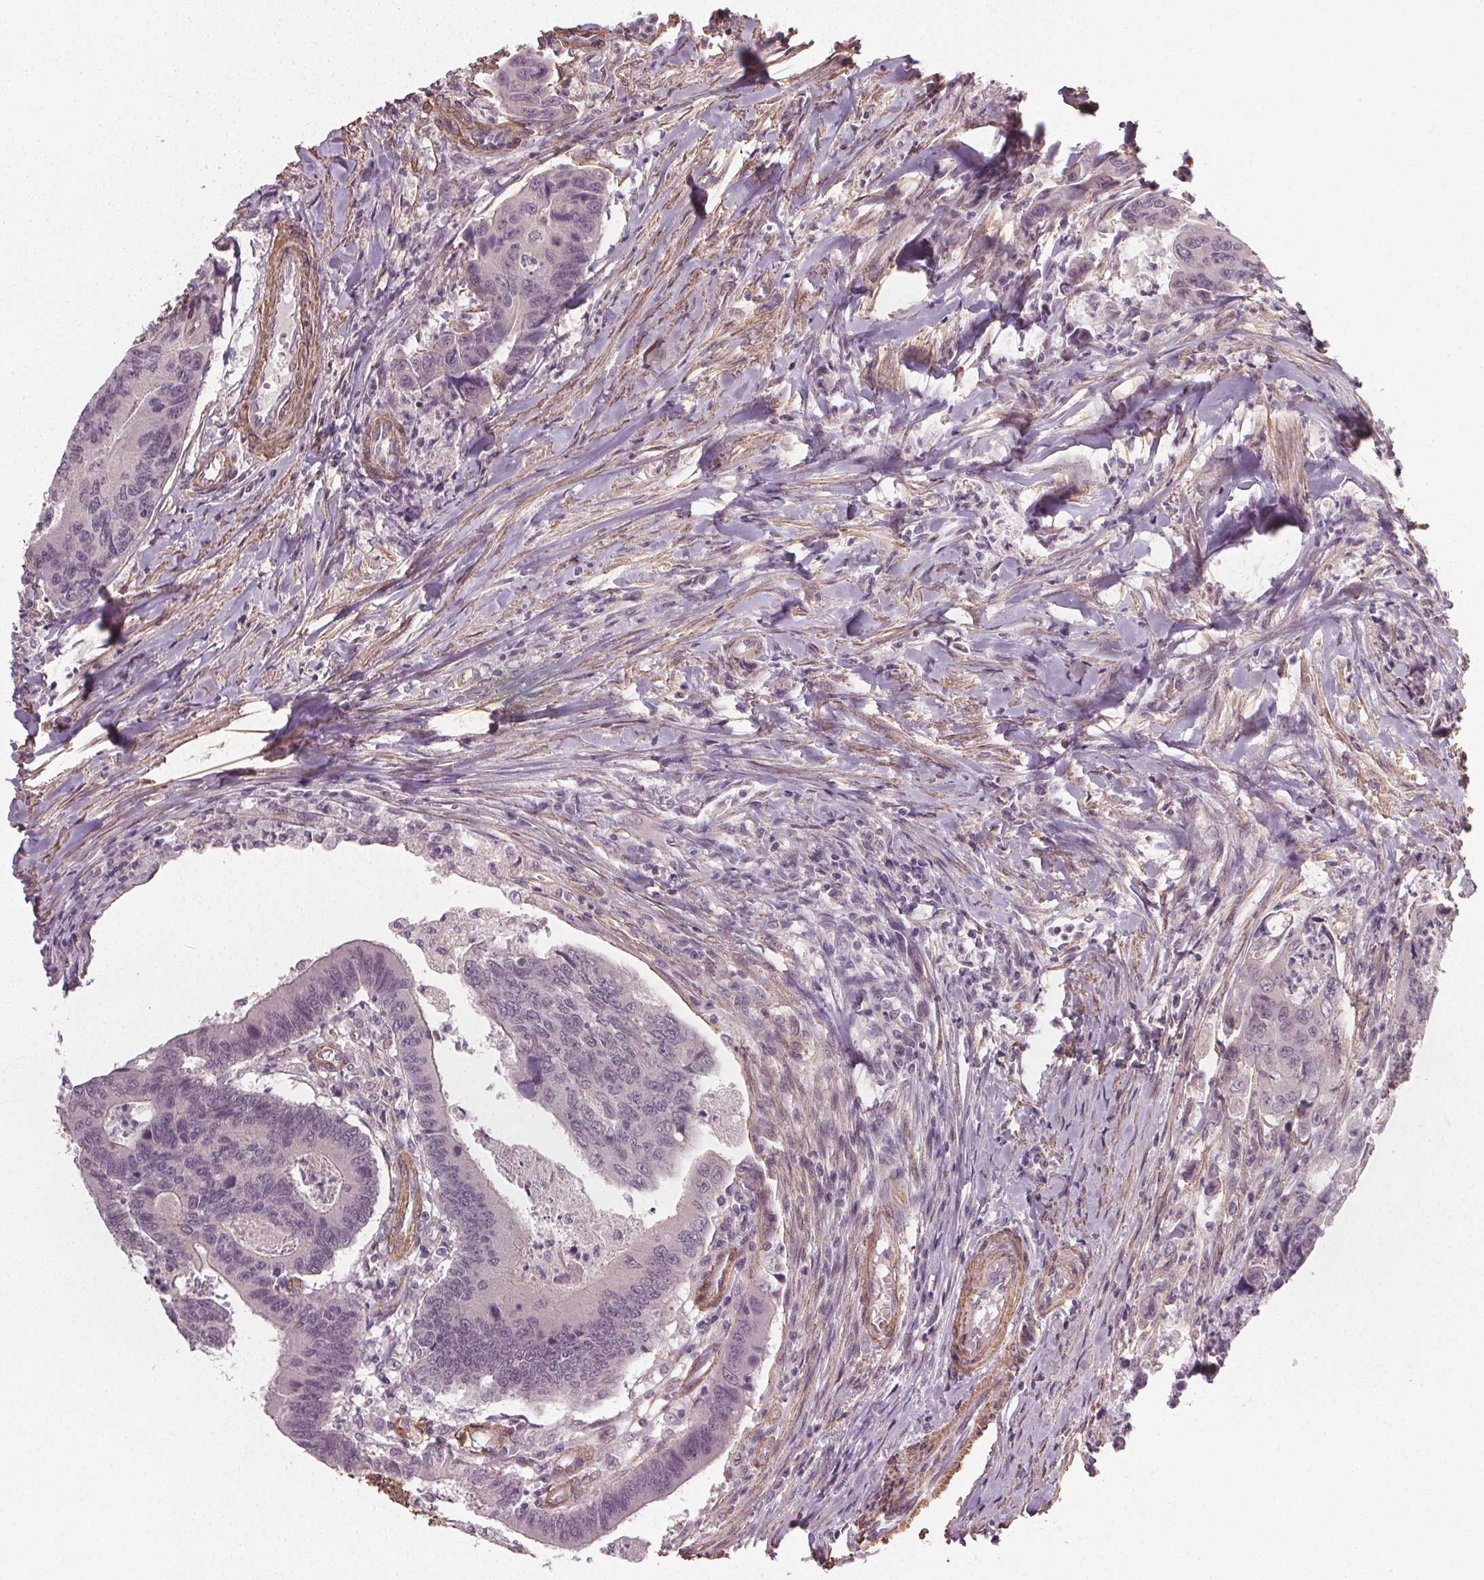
{"staining": {"intensity": "negative", "quantity": "none", "location": "none"}, "tissue": "colorectal cancer", "cell_type": "Tumor cells", "image_type": "cancer", "snomed": [{"axis": "morphology", "description": "Adenocarcinoma, NOS"}, {"axis": "topography", "description": "Colon"}], "caption": "Immunohistochemistry of adenocarcinoma (colorectal) exhibits no positivity in tumor cells. The staining is performed using DAB brown chromogen with nuclei counter-stained in using hematoxylin.", "gene": "PKP1", "patient": {"sex": "female", "age": 67}}